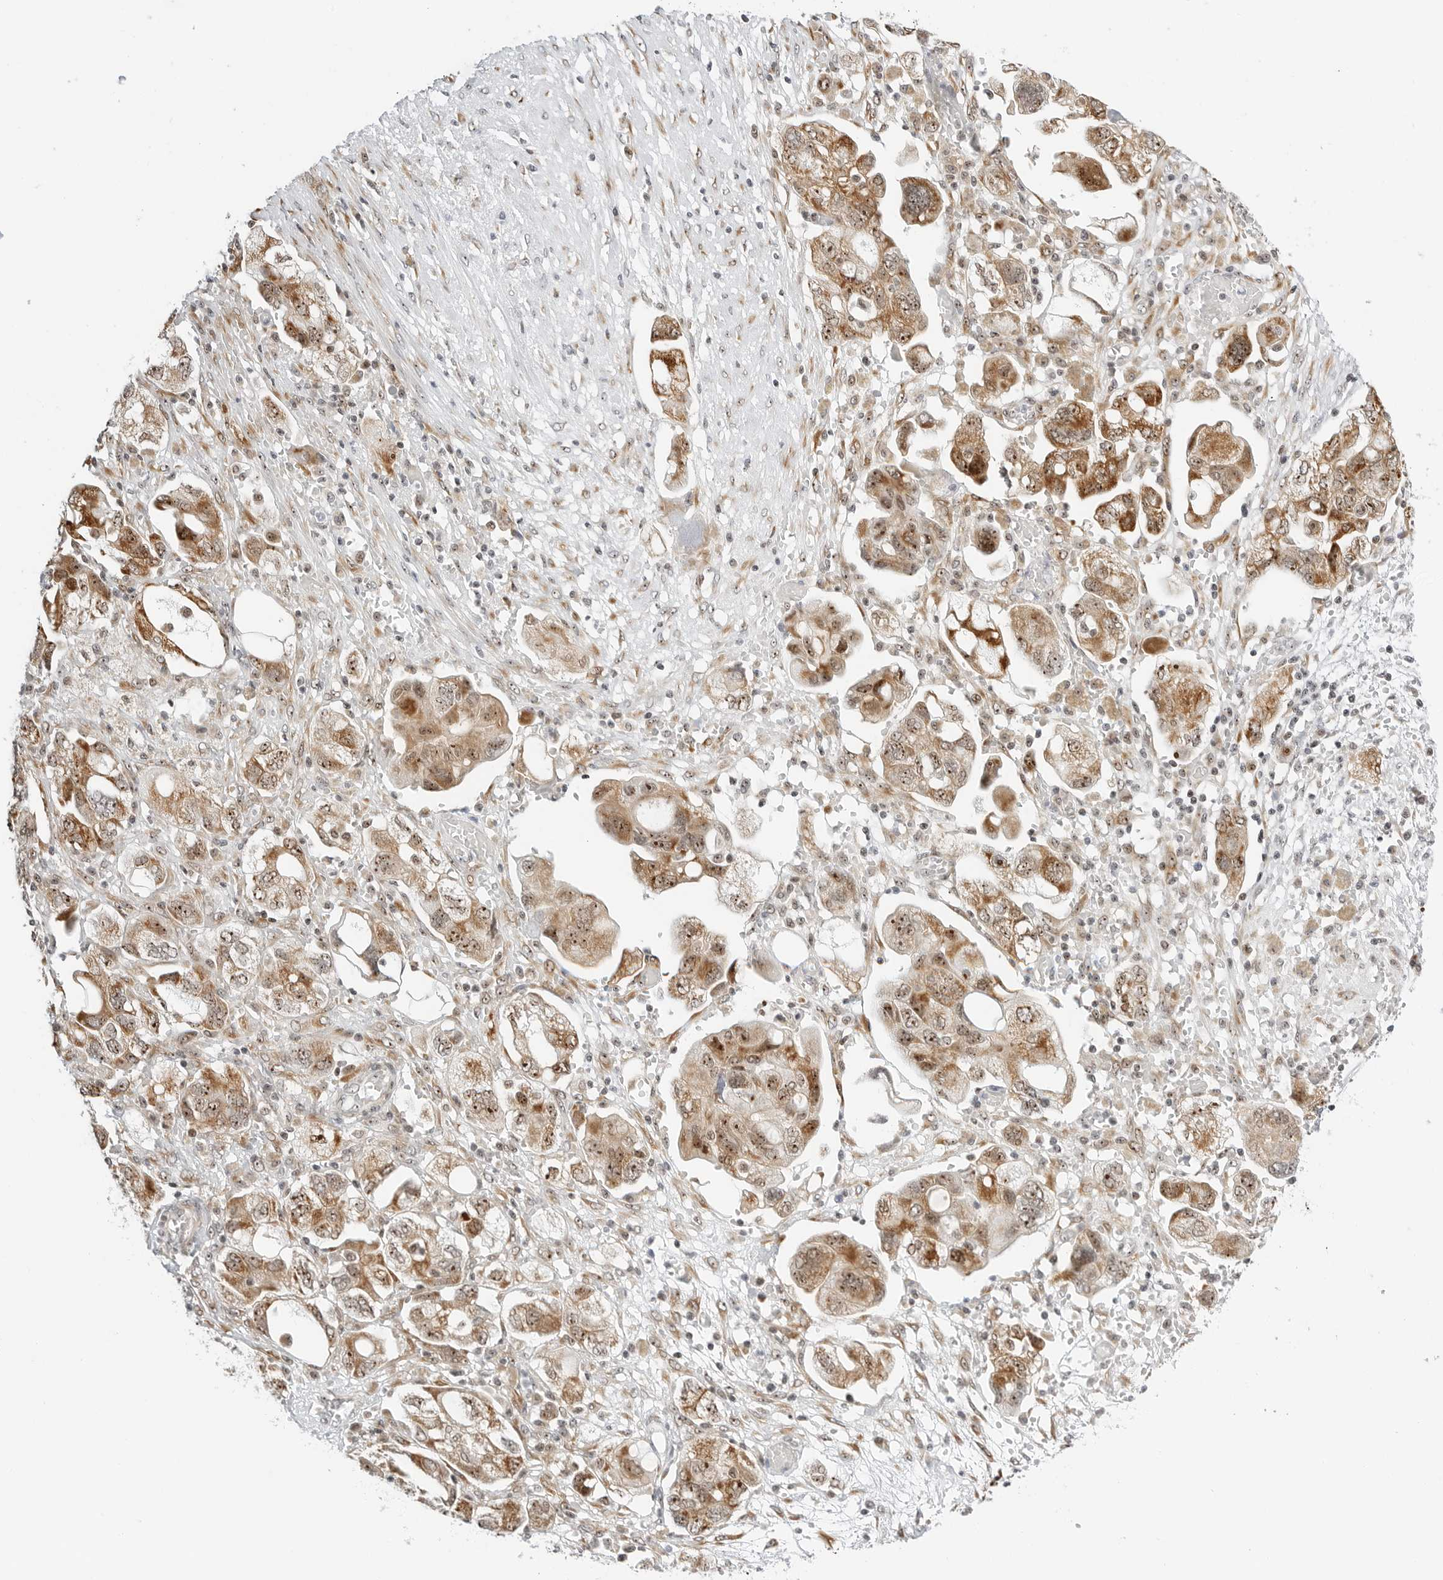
{"staining": {"intensity": "moderate", "quantity": ">75%", "location": "cytoplasmic/membranous,nuclear"}, "tissue": "ovarian cancer", "cell_type": "Tumor cells", "image_type": "cancer", "snomed": [{"axis": "morphology", "description": "Carcinoma, NOS"}, {"axis": "morphology", "description": "Cystadenocarcinoma, serous, NOS"}, {"axis": "topography", "description": "Ovary"}], "caption": "A brown stain highlights moderate cytoplasmic/membranous and nuclear expression of a protein in ovarian cancer tumor cells.", "gene": "RIMKLA", "patient": {"sex": "female", "age": 69}}